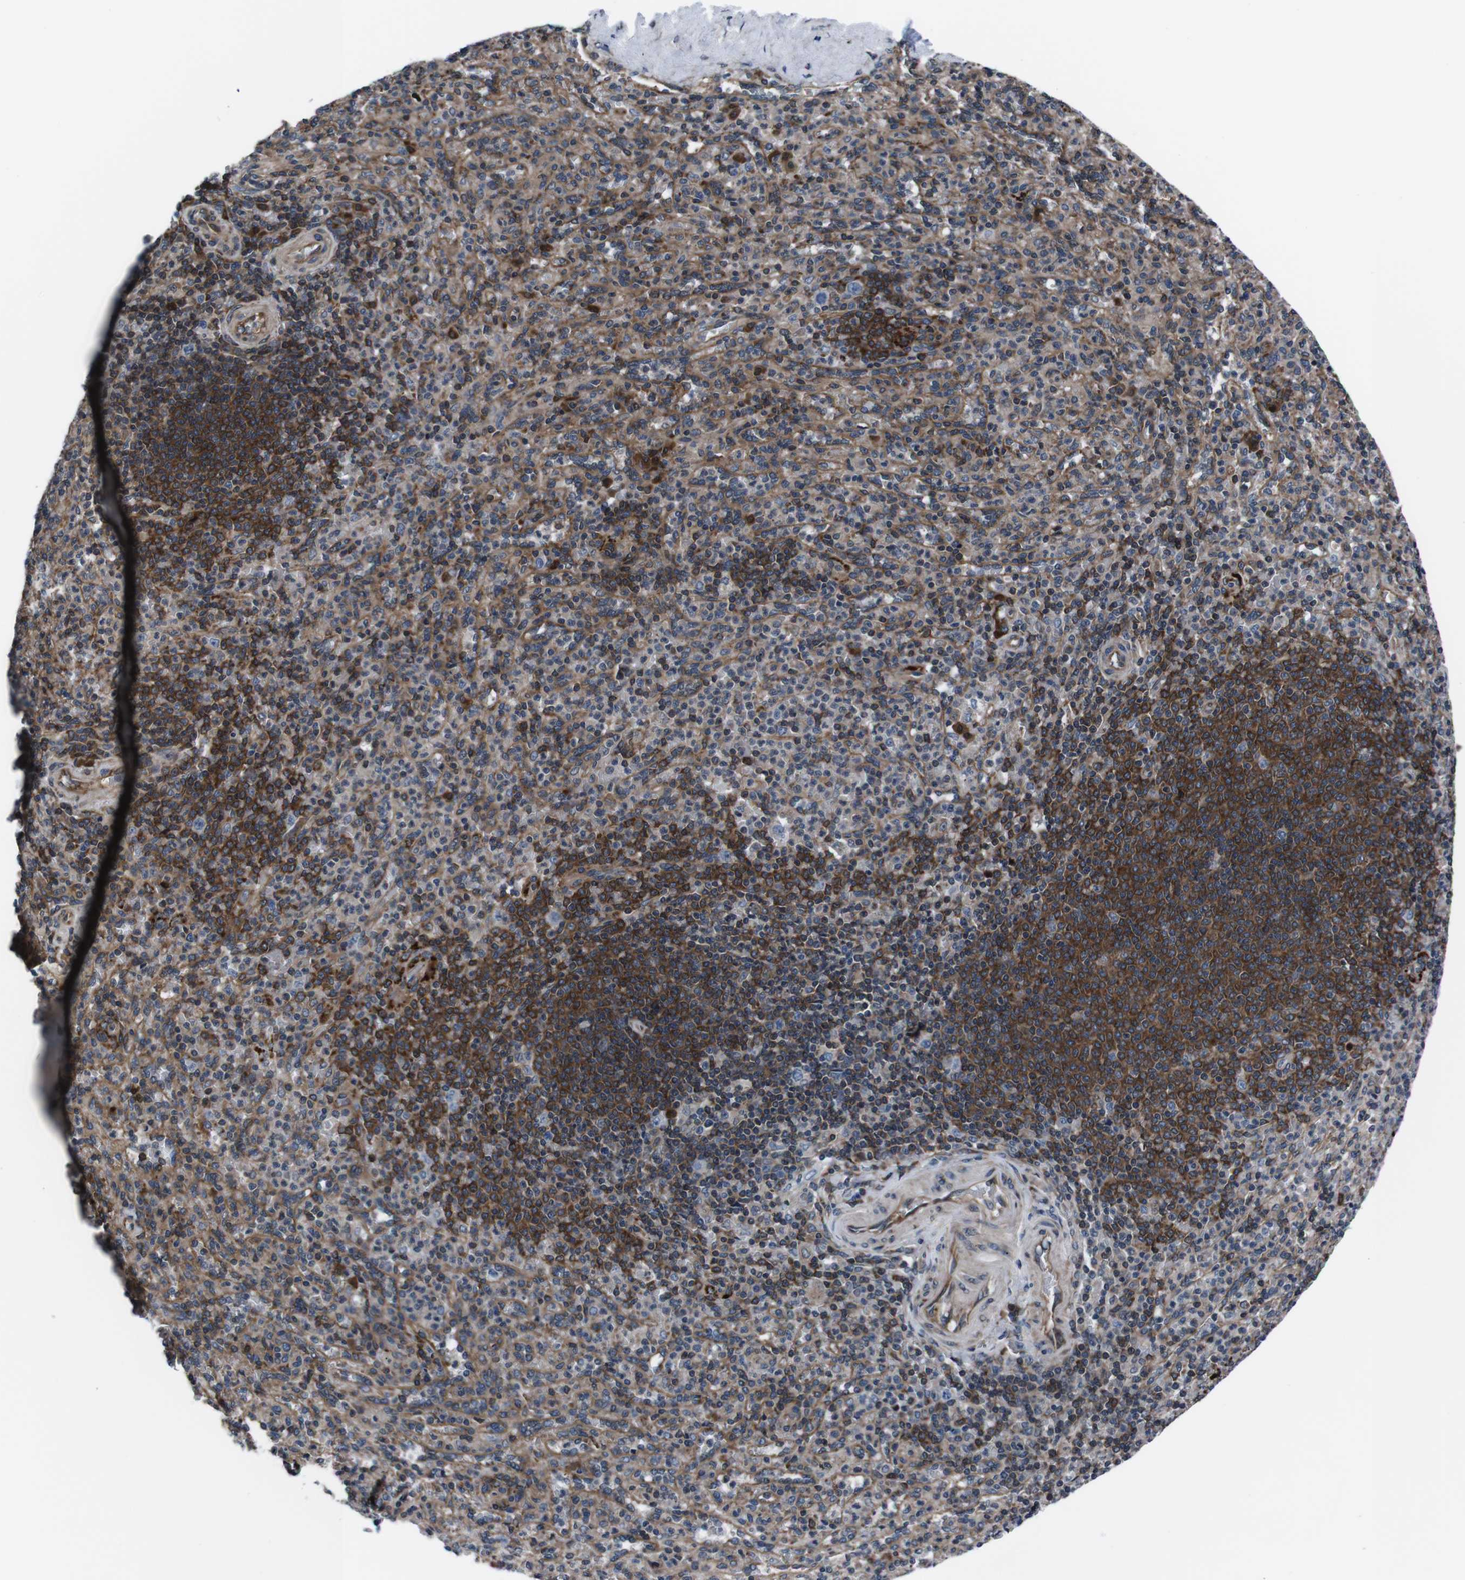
{"staining": {"intensity": "strong", "quantity": "<25%", "location": "cytoplasmic/membranous"}, "tissue": "spleen", "cell_type": "Cells in red pulp", "image_type": "normal", "snomed": [{"axis": "morphology", "description": "Normal tissue, NOS"}, {"axis": "topography", "description": "Spleen"}], "caption": "The immunohistochemical stain shows strong cytoplasmic/membranous staining in cells in red pulp of normal spleen. Immunohistochemistry (ihc) stains the protein in brown and the nuclei are stained blue.", "gene": "EIF4A2", "patient": {"sex": "male", "age": 36}}